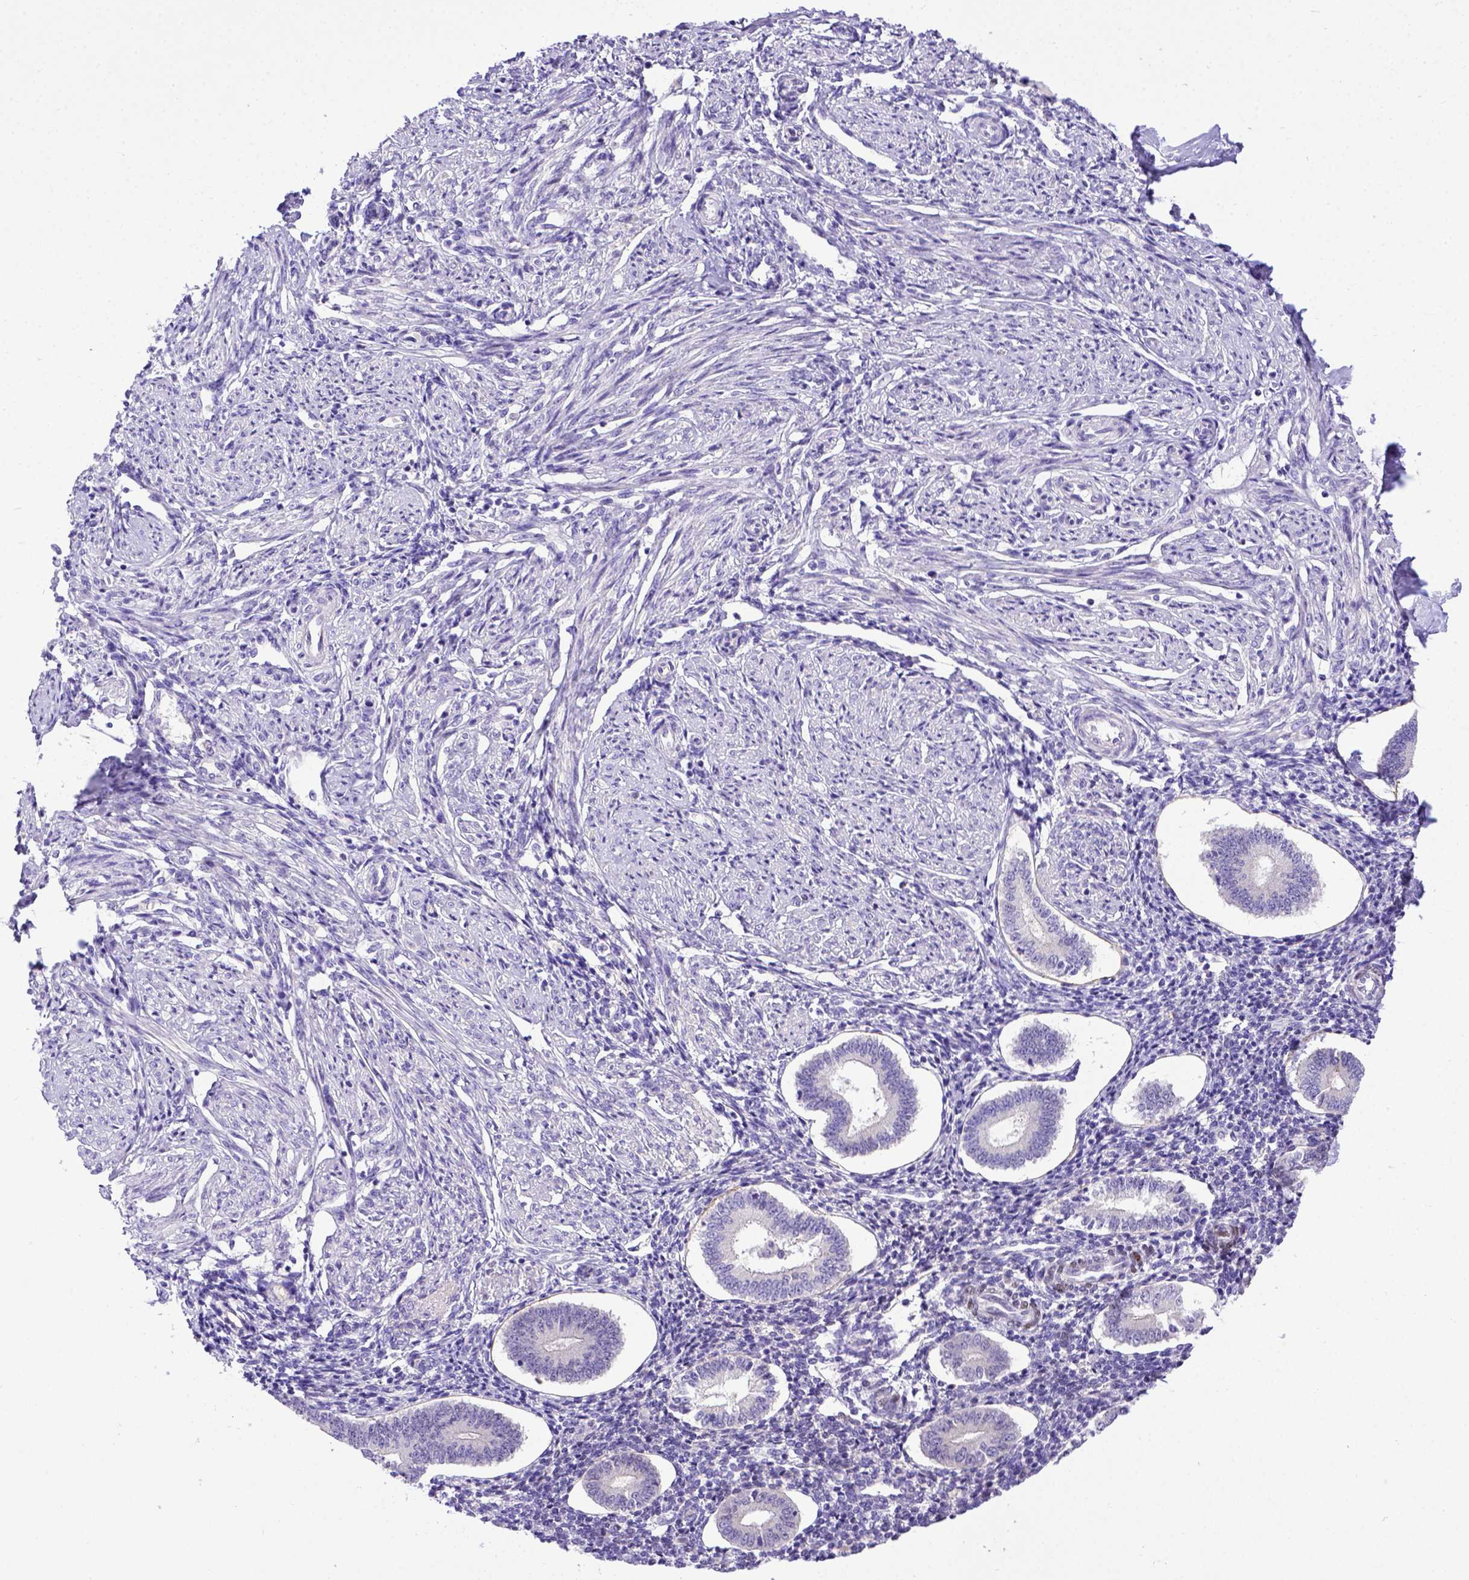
{"staining": {"intensity": "negative", "quantity": "none", "location": "none"}, "tissue": "endometrium", "cell_type": "Cells in endometrial stroma", "image_type": "normal", "snomed": [{"axis": "morphology", "description": "Normal tissue, NOS"}, {"axis": "topography", "description": "Endometrium"}], "caption": "A high-resolution histopathology image shows immunohistochemistry (IHC) staining of unremarkable endometrium, which demonstrates no significant staining in cells in endometrial stroma.", "gene": "CFAP300", "patient": {"sex": "female", "age": 40}}